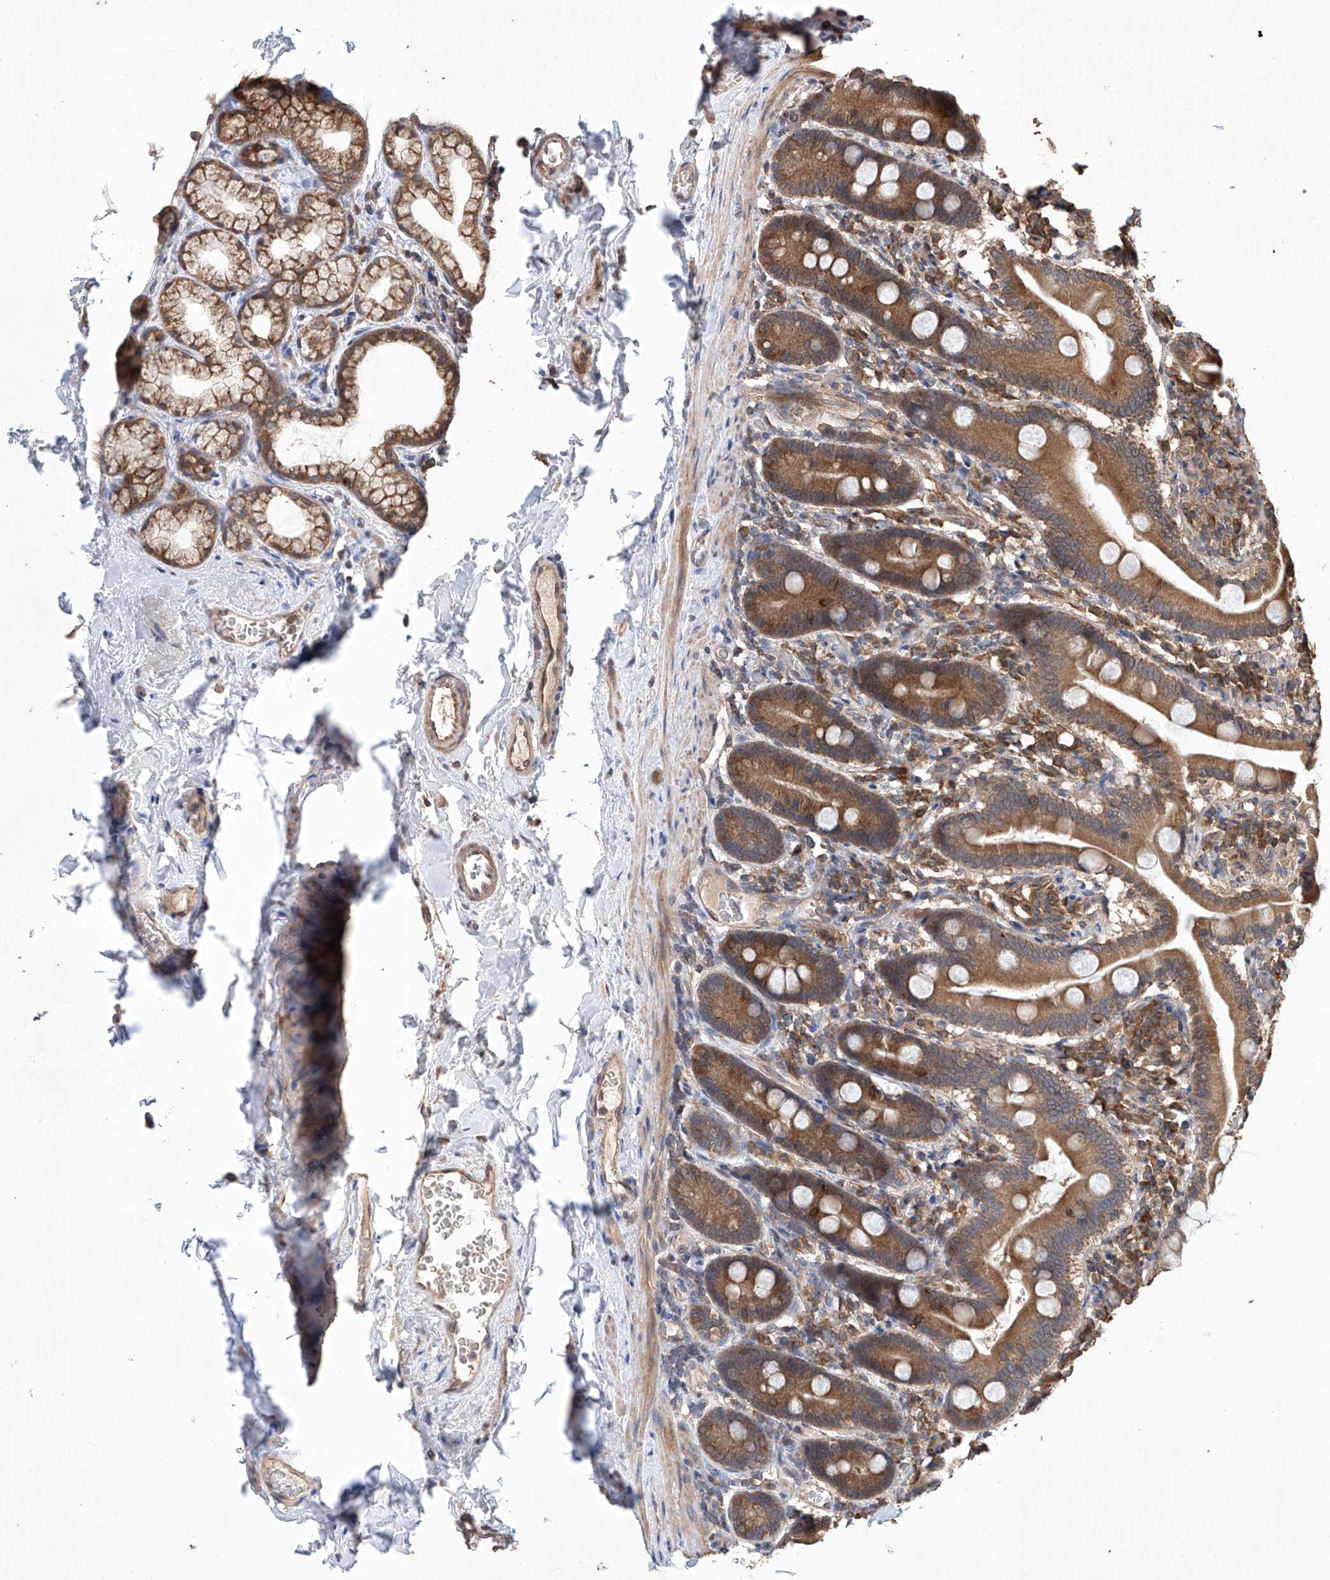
{"staining": {"intensity": "moderate", "quantity": ">75%", "location": "cytoplasmic/membranous"}, "tissue": "duodenum", "cell_type": "Glandular cells", "image_type": "normal", "snomed": [{"axis": "morphology", "description": "Normal tissue, NOS"}, {"axis": "topography", "description": "Duodenum"}], "caption": "Glandular cells exhibit medium levels of moderate cytoplasmic/membranous expression in about >75% of cells in benign human duodenum.", "gene": "LURAP1", "patient": {"sex": "male", "age": 55}}